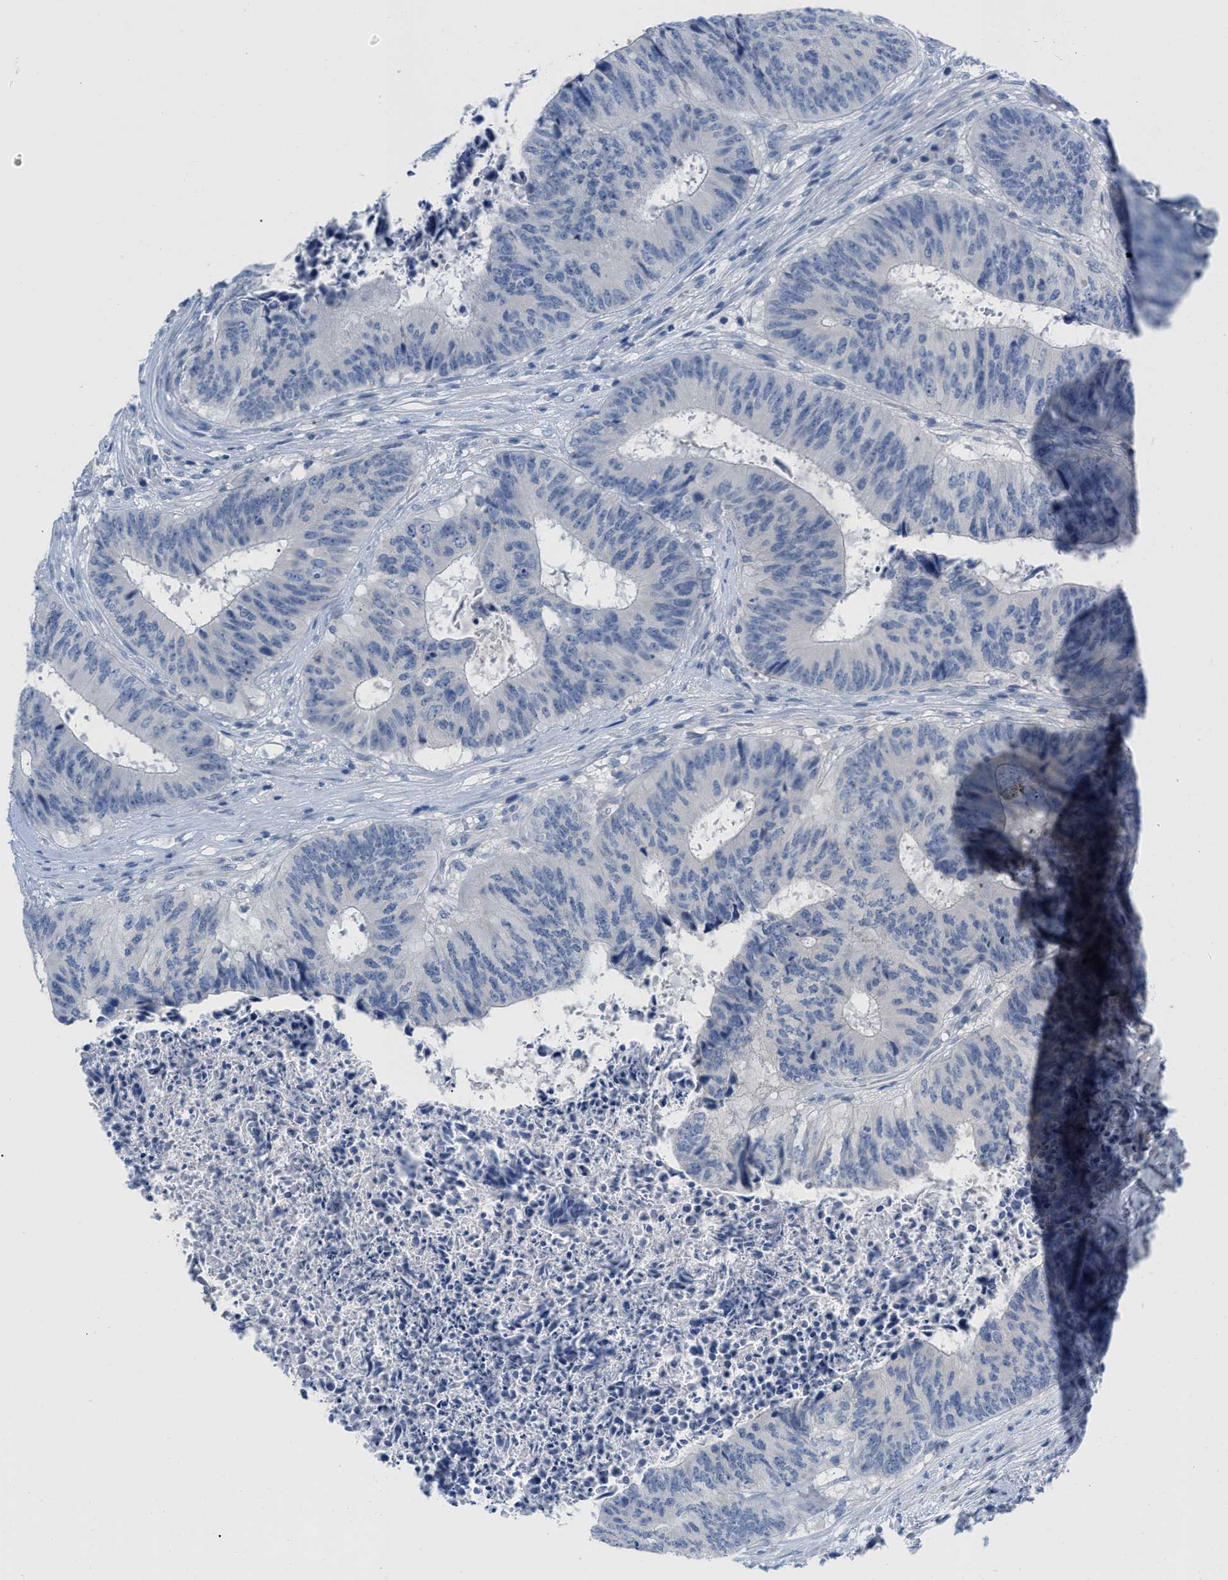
{"staining": {"intensity": "negative", "quantity": "none", "location": "none"}, "tissue": "colorectal cancer", "cell_type": "Tumor cells", "image_type": "cancer", "snomed": [{"axis": "morphology", "description": "Adenocarcinoma, NOS"}, {"axis": "topography", "description": "Rectum"}], "caption": "Human colorectal cancer stained for a protein using immunohistochemistry reveals no positivity in tumor cells.", "gene": "PYY", "patient": {"sex": "male", "age": 72}}